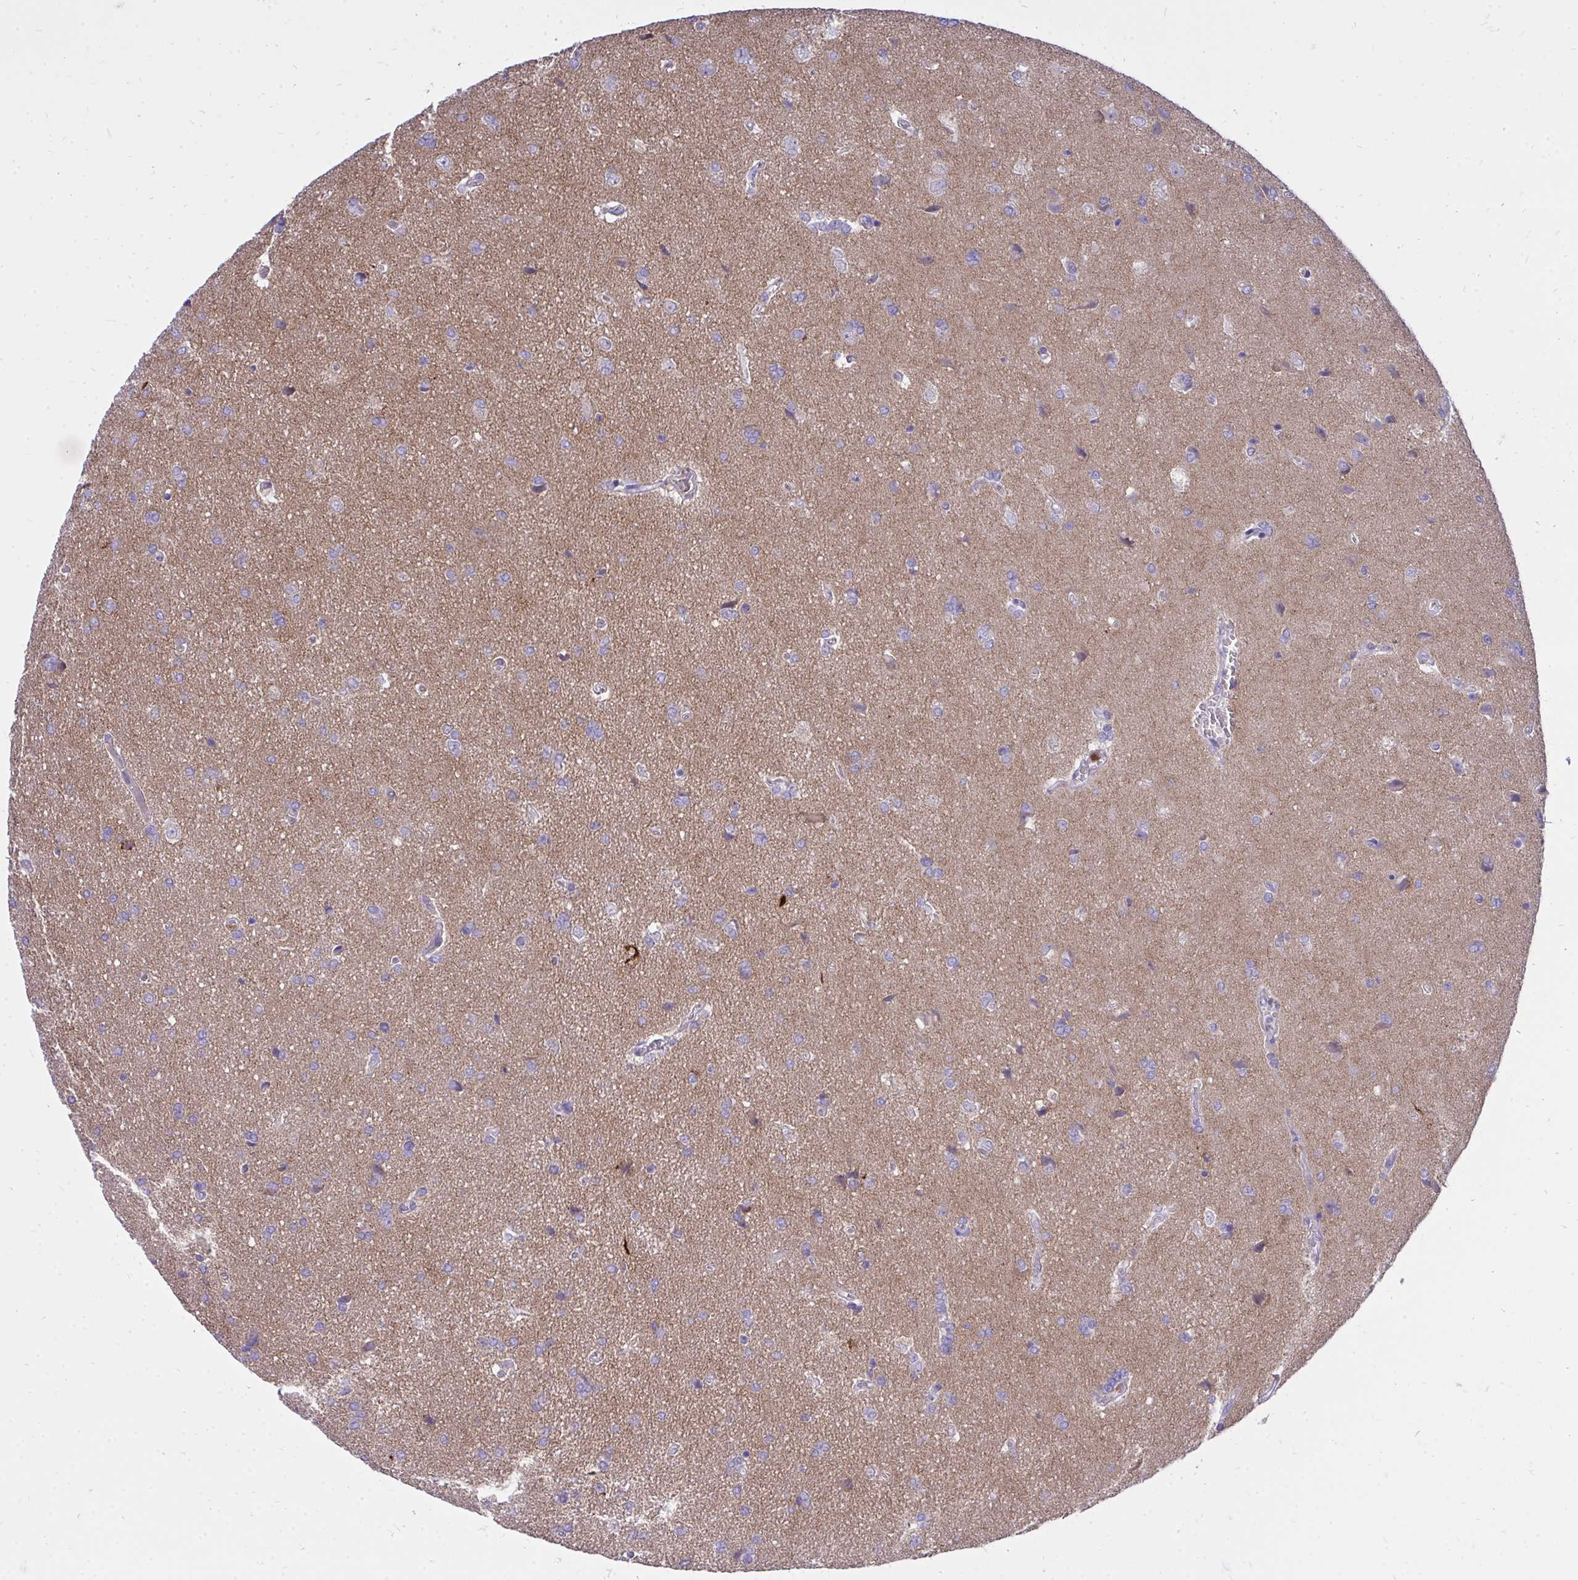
{"staining": {"intensity": "weak", "quantity": "<25%", "location": "cytoplasmic/membranous"}, "tissue": "glioma", "cell_type": "Tumor cells", "image_type": "cancer", "snomed": [{"axis": "morphology", "description": "Glioma, malignant, High grade"}, {"axis": "topography", "description": "Brain"}], "caption": "This is a micrograph of IHC staining of glioma, which shows no staining in tumor cells.", "gene": "TP53I11", "patient": {"sex": "male", "age": 68}}